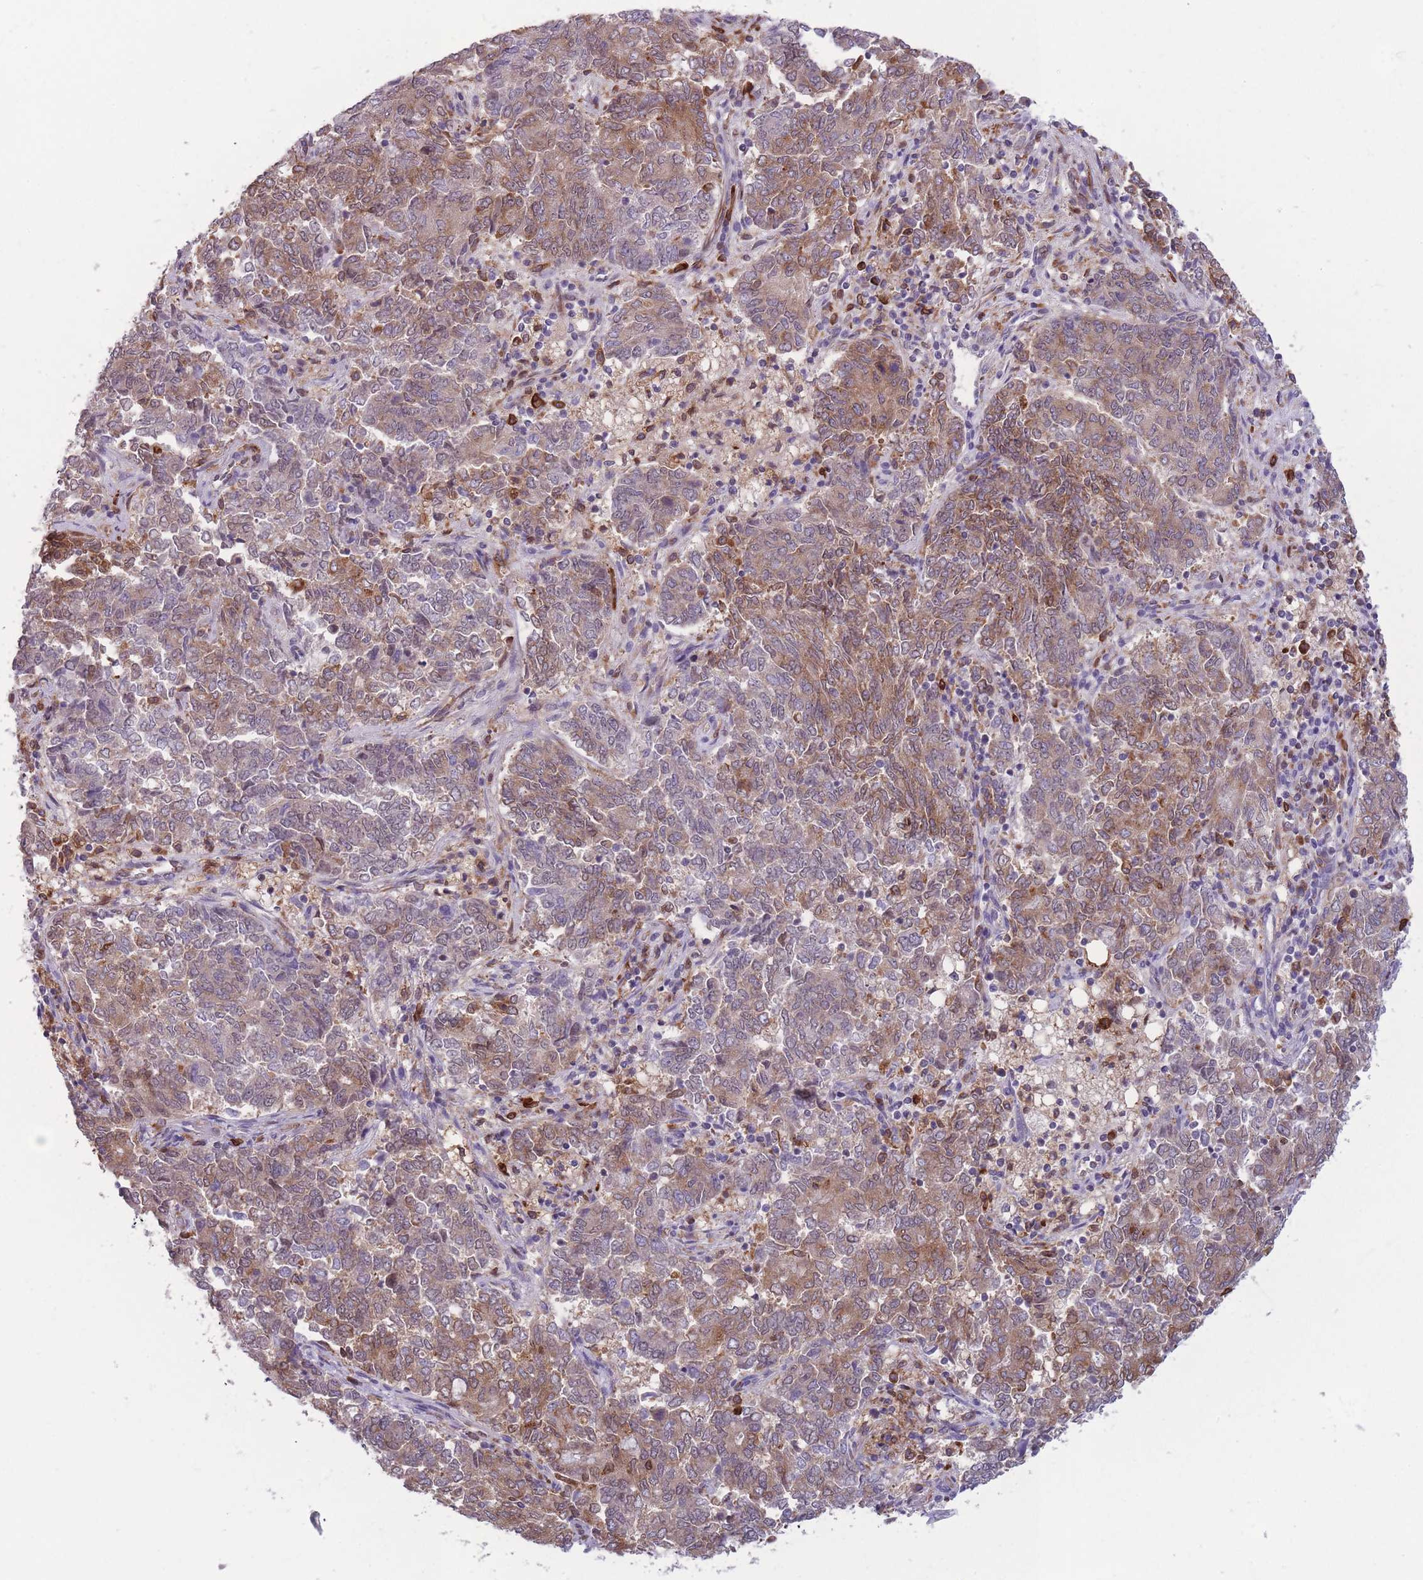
{"staining": {"intensity": "moderate", "quantity": ">75%", "location": "cytoplasmic/membranous"}, "tissue": "endometrial cancer", "cell_type": "Tumor cells", "image_type": "cancer", "snomed": [{"axis": "morphology", "description": "Adenocarcinoma, NOS"}, {"axis": "topography", "description": "Endometrium"}], "caption": "Endometrial adenocarcinoma tissue demonstrates moderate cytoplasmic/membranous staining in about >75% of tumor cells, visualized by immunohistochemistry.", "gene": "TMEM121", "patient": {"sex": "female", "age": 80}}